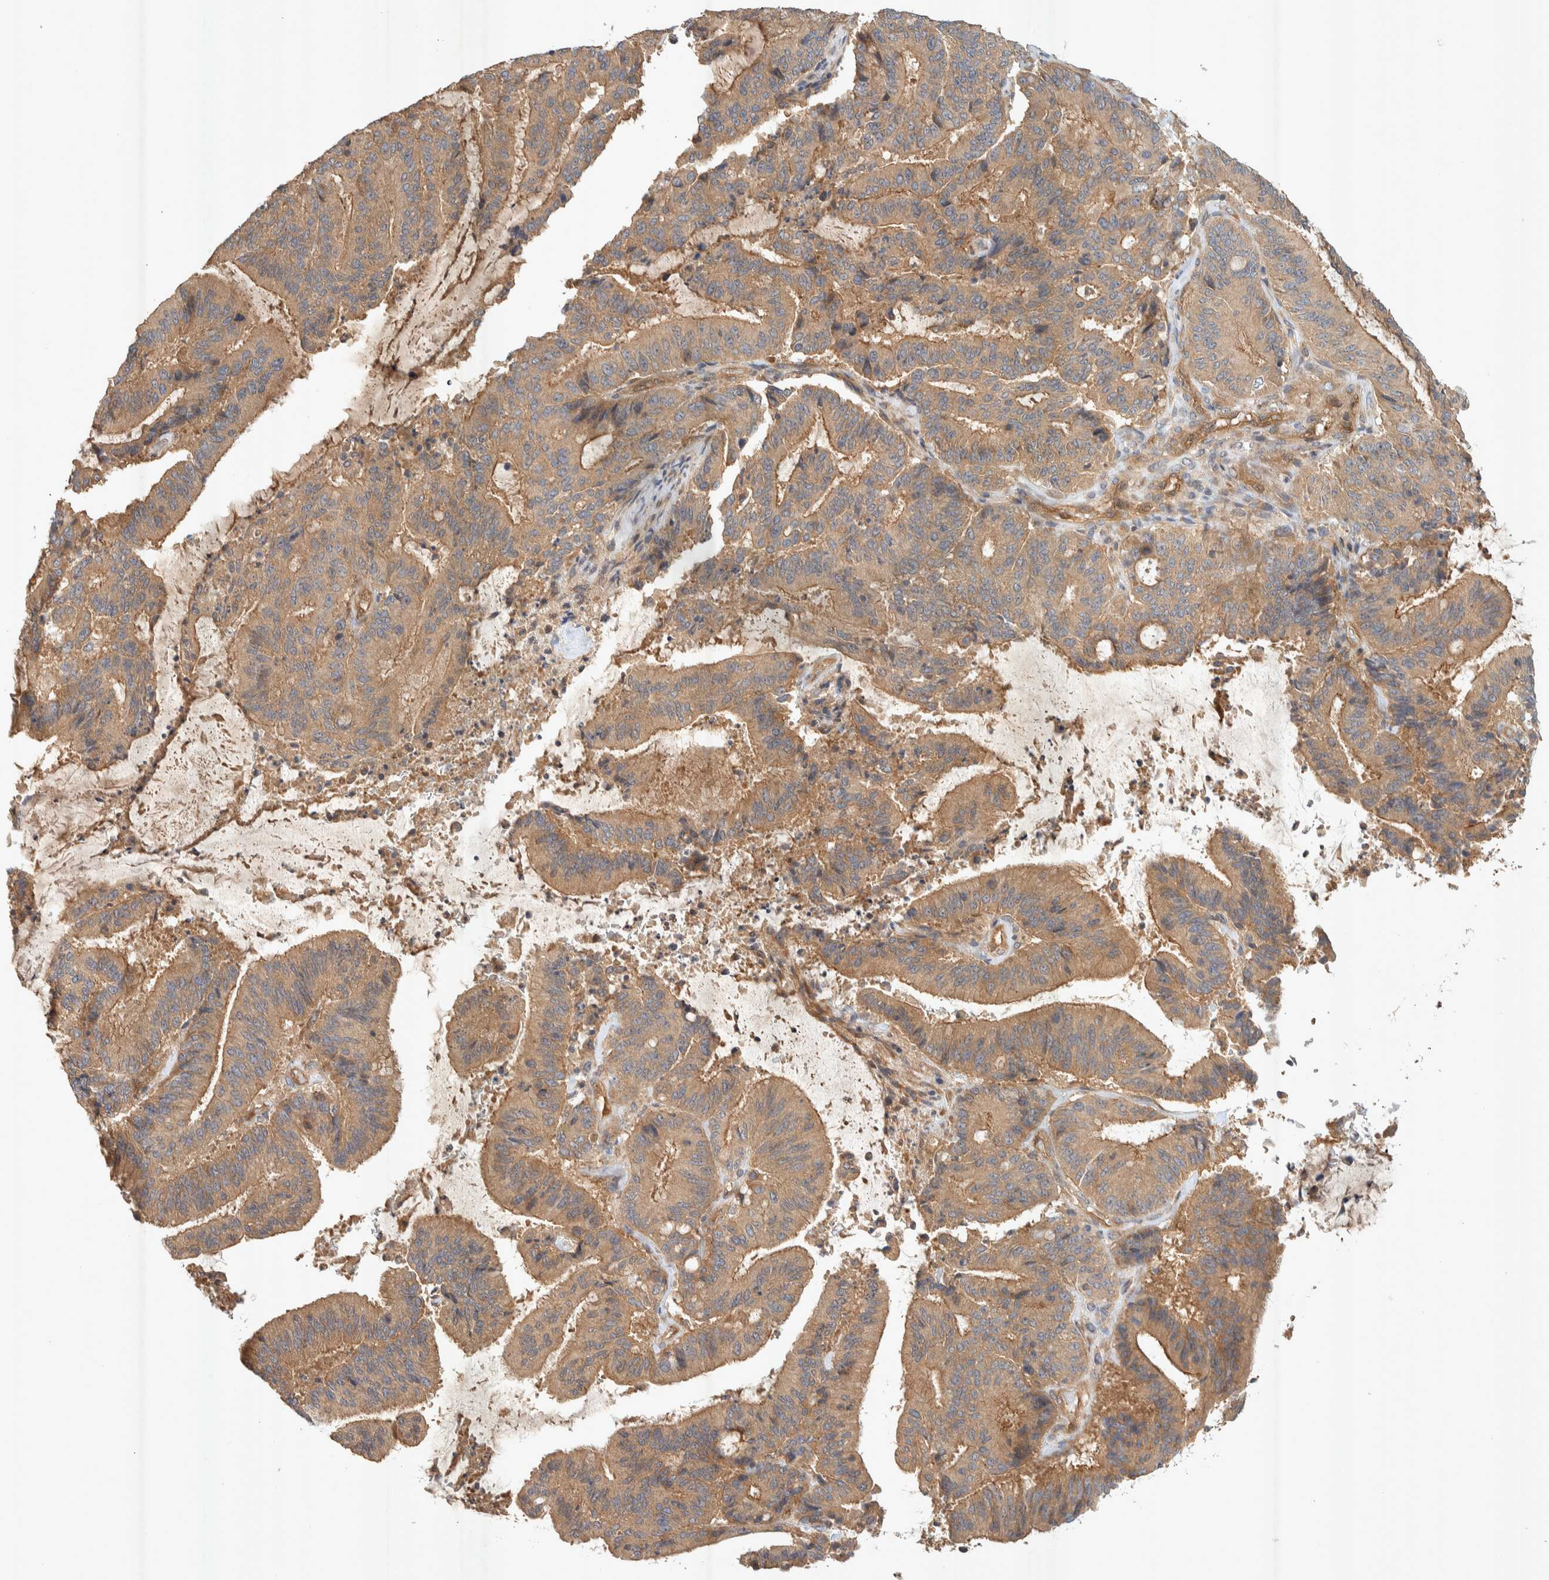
{"staining": {"intensity": "moderate", "quantity": ">75%", "location": "cytoplasmic/membranous"}, "tissue": "liver cancer", "cell_type": "Tumor cells", "image_type": "cancer", "snomed": [{"axis": "morphology", "description": "Normal tissue, NOS"}, {"axis": "morphology", "description": "Cholangiocarcinoma"}, {"axis": "topography", "description": "Liver"}, {"axis": "topography", "description": "Peripheral nerve tissue"}], "caption": "Human liver cancer stained with a brown dye shows moderate cytoplasmic/membranous positive positivity in about >75% of tumor cells.", "gene": "PXK", "patient": {"sex": "female", "age": 73}}